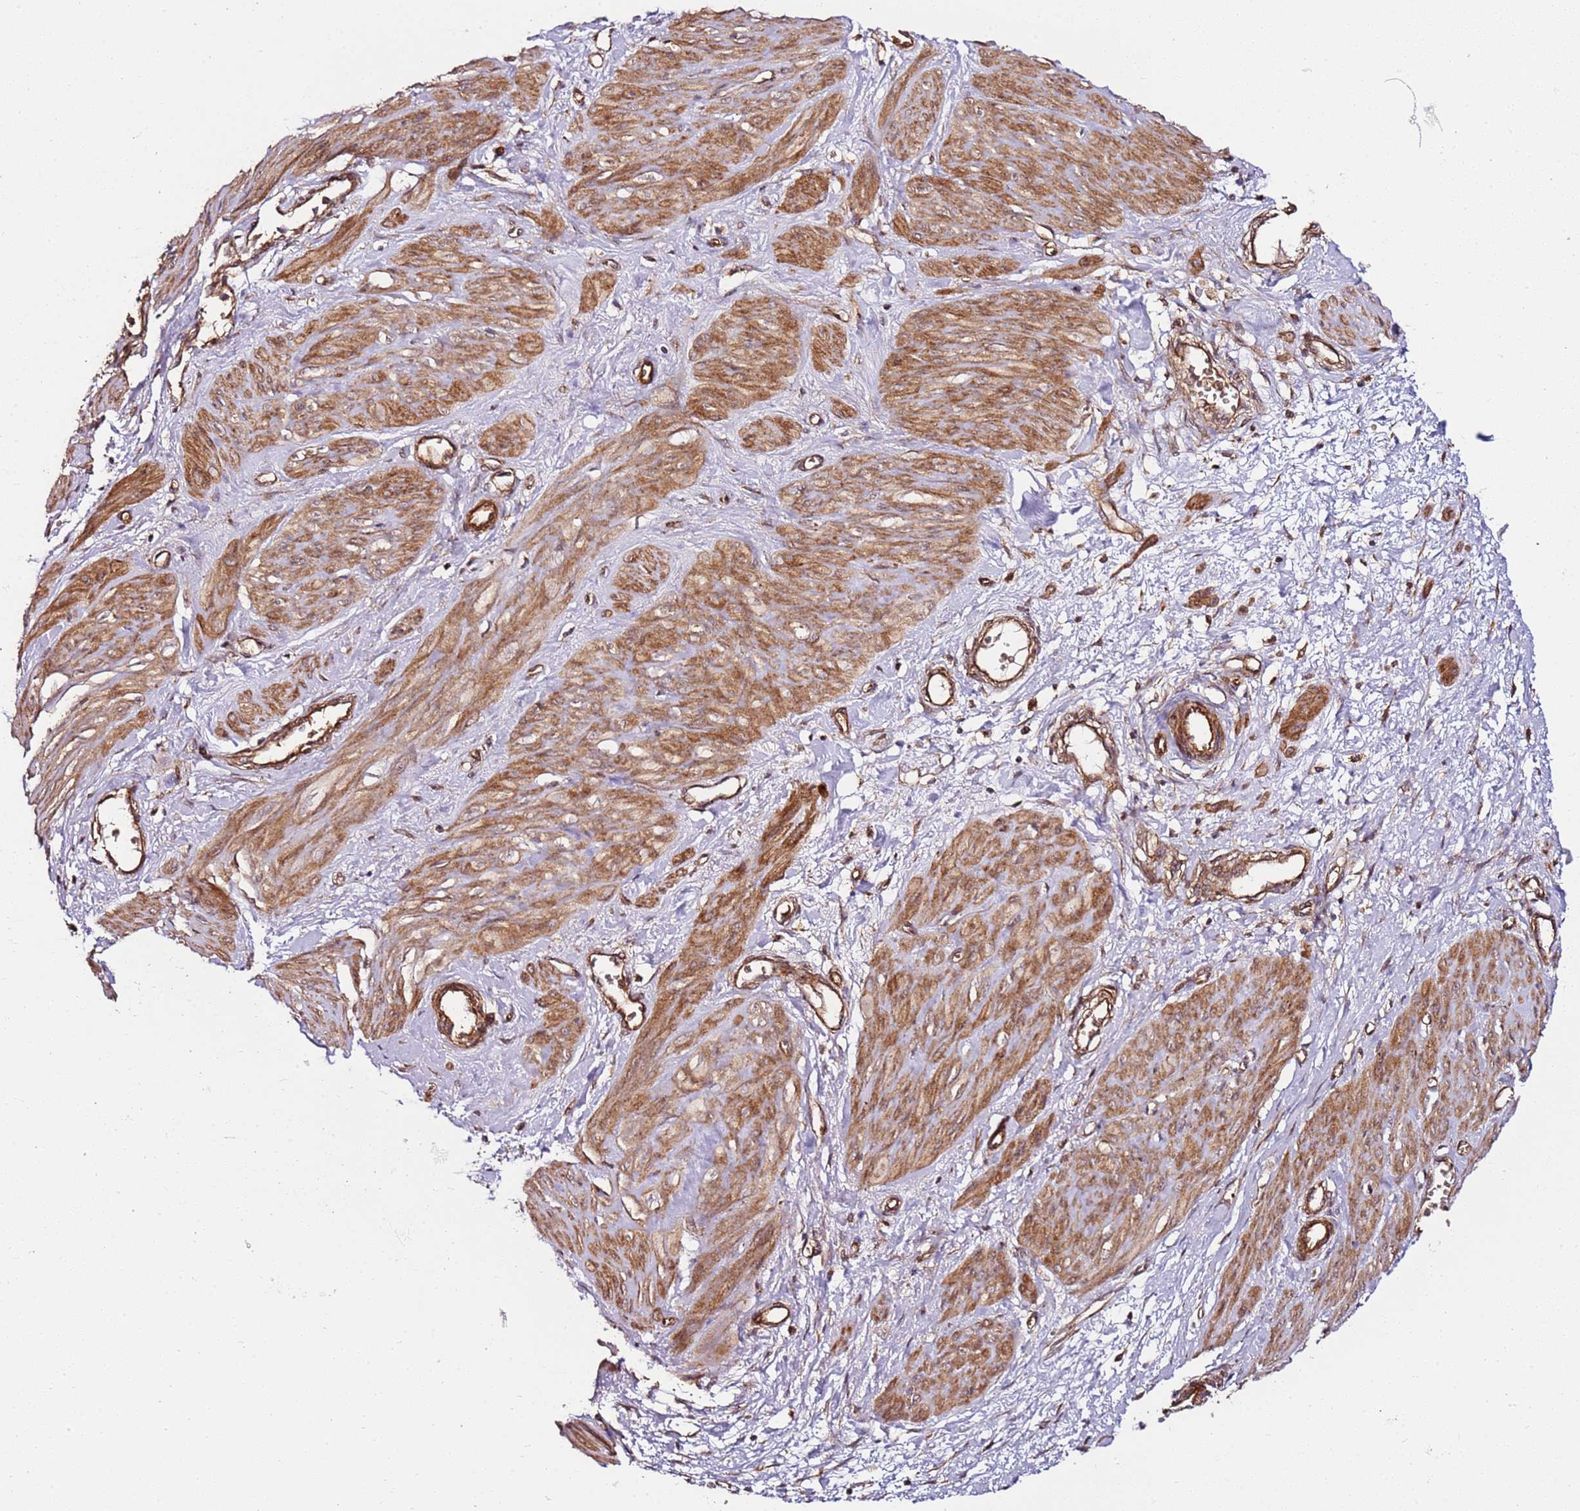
{"staining": {"intensity": "strong", "quantity": ">75%", "location": "cytoplasmic/membranous"}, "tissue": "smooth muscle", "cell_type": "Smooth muscle cells", "image_type": "normal", "snomed": [{"axis": "morphology", "description": "Normal tissue, NOS"}, {"axis": "topography", "description": "Endometrium"}], "caption": "This photomicrograph reveals IHC staining of benign human smooth muscle, with high strong cytoplasmic/membranous staining in approximately >75% of smooth muscle cells.", "gene": "TM2D2", "patient": {"sex": "female", "age": 33}}